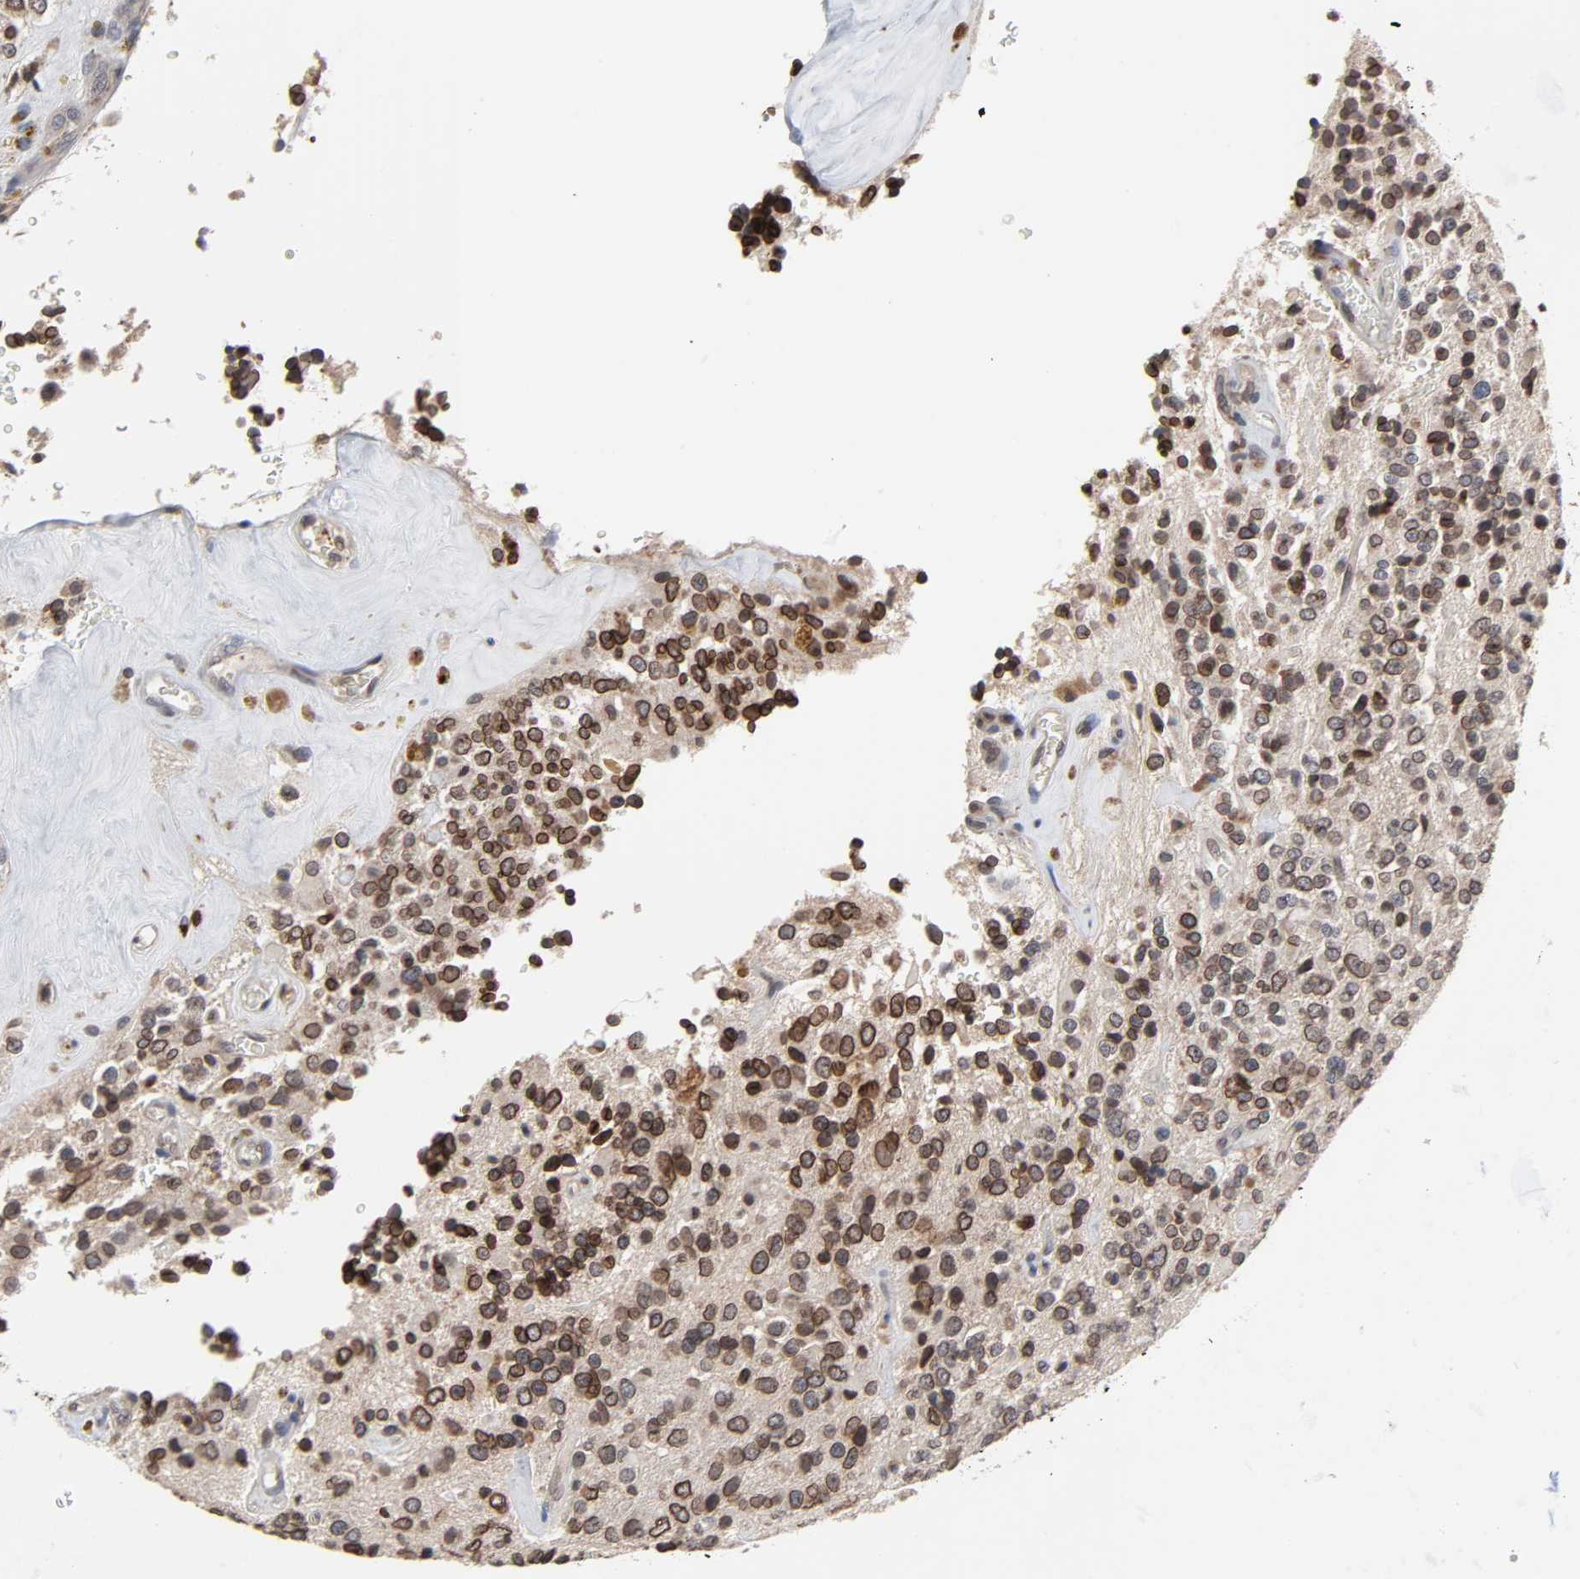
{"staining": {"intensity": "moderate", "quantity": ">75%", "location": "cytoplasmic/membranous,nuclear"}, "tissue": "glioma", "cell_type": "Tumor cells", "image_type": "cancer", "snomed": [{"axis": "morphology", "description": "Glioma, malignant, High grade"}, {"axis": "topography", "description": "pancreas cauda"}], "caption": "Immunohistochemistry staining of high-grade glioma (malignant), which displays medium levels of moderate cytoplasmic/membranous and nuclear positivity in approximately >75% of tumor cells indicating moderate cytoplasmic/membranous and nuclear protein positivity. The staining was performed using DAB (3,3'-diaminobenzidine) (brown) for protein detection and nuclei were counterstained in hematoxylin (blue).", "gene": "CCDC175", "patient": {"sex": "male", "age": 60}}